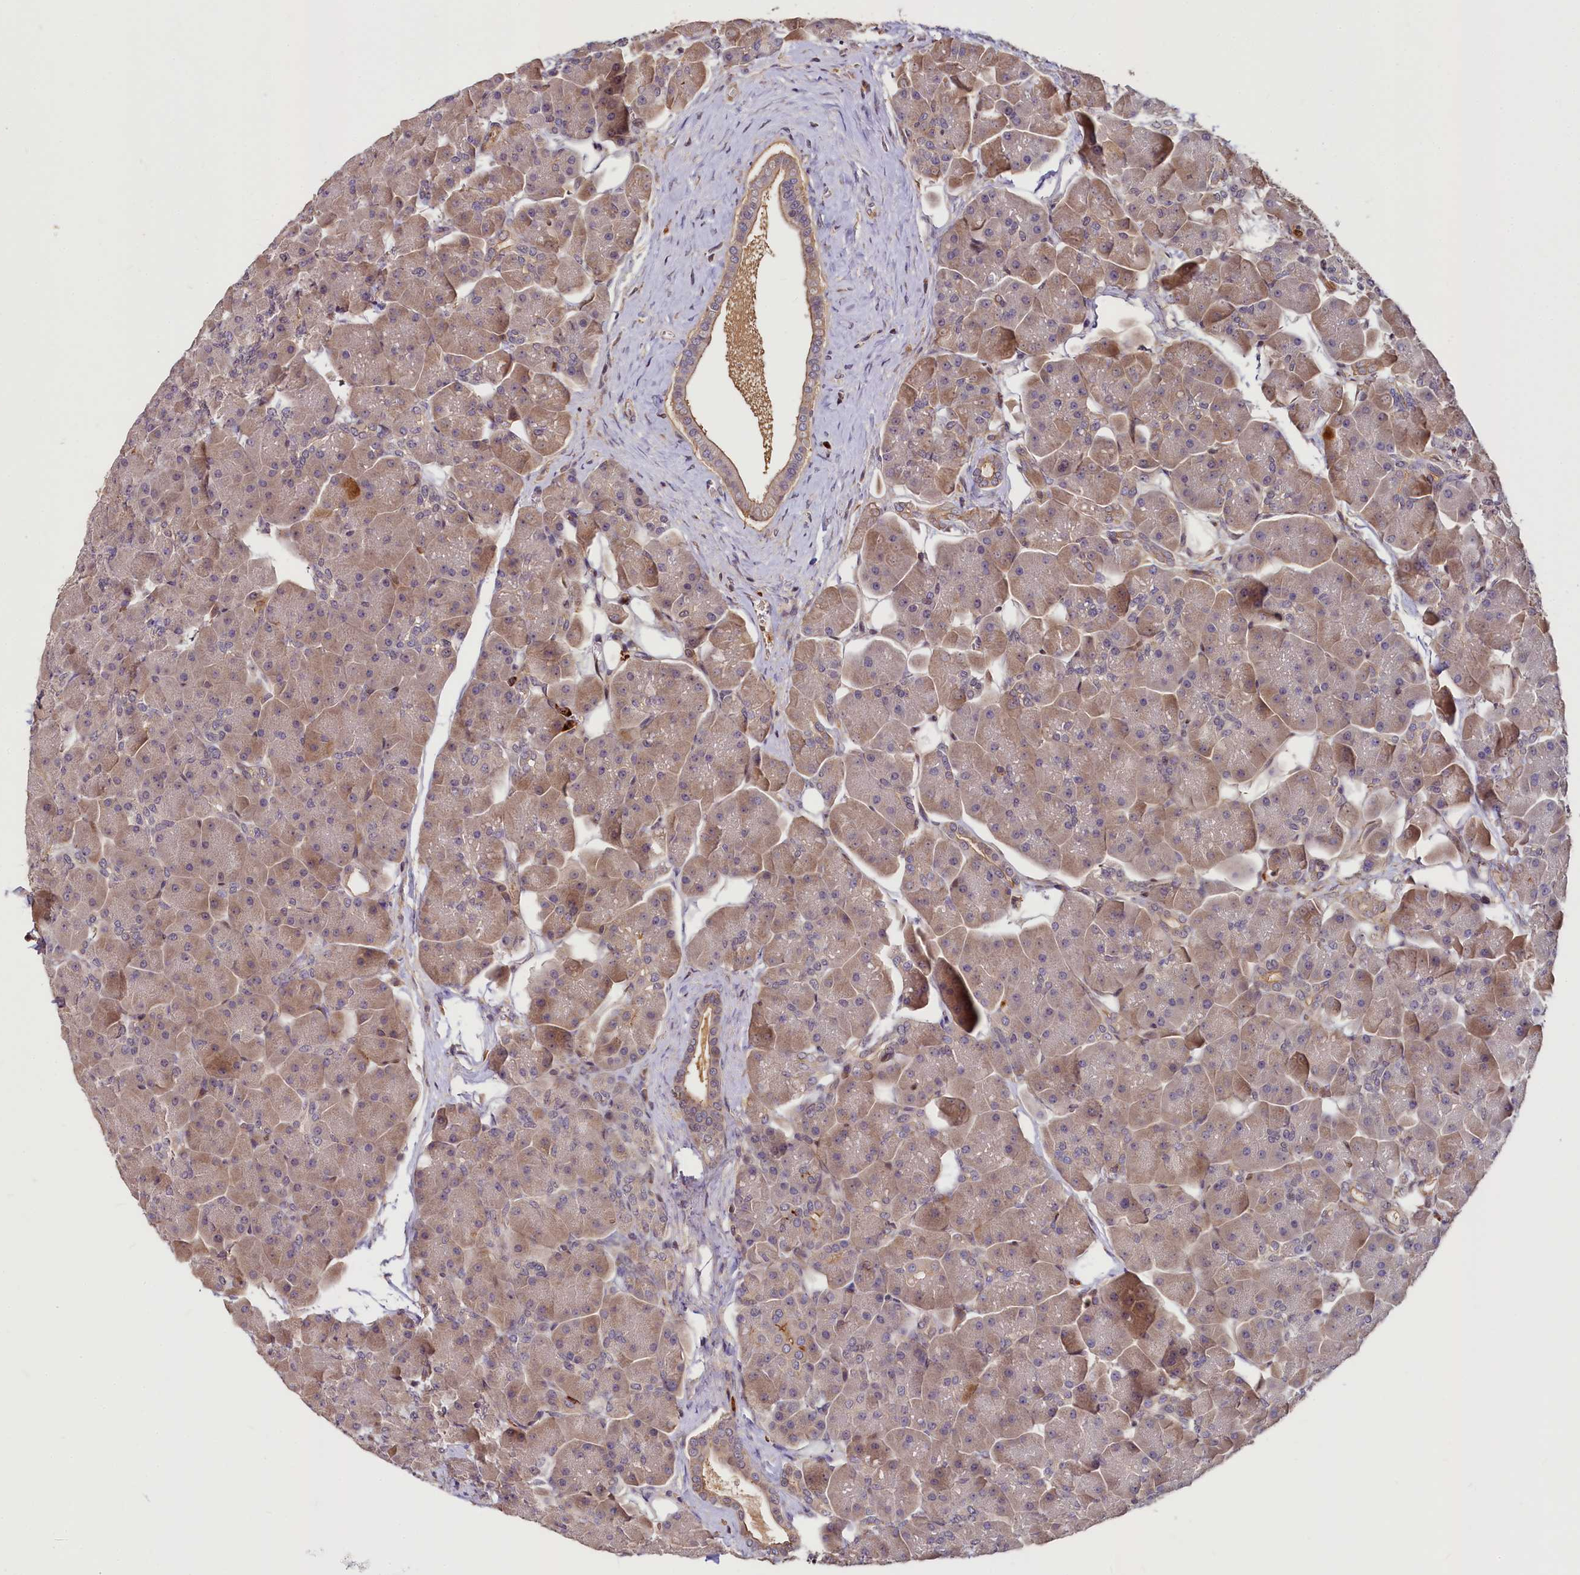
{"staining": {"intensity": "moderate", "quantity": "<25%", "location": "cytoplasmic/membranous"}, "tissue": "pancreas", "cell_type": "Exocrine glandular cells", "image_type": "normal", "snomed": [{"axis": "morphology", "description": "Normal tissue, NOS"}, {"axis": "topography", "description": "Pancreas"}], "caption": "Moderate cytoplasmic/membranous staining is identified in approximately <25% of exocrine glandular cells in unremarkable pancreas. The staining is performed using DAB brown chromogen to label protein expression. The nuclei are counter-stained blue using hematoxylin.", "gene": "ATG101", "patient": {"sex": "male", "age": 66}}